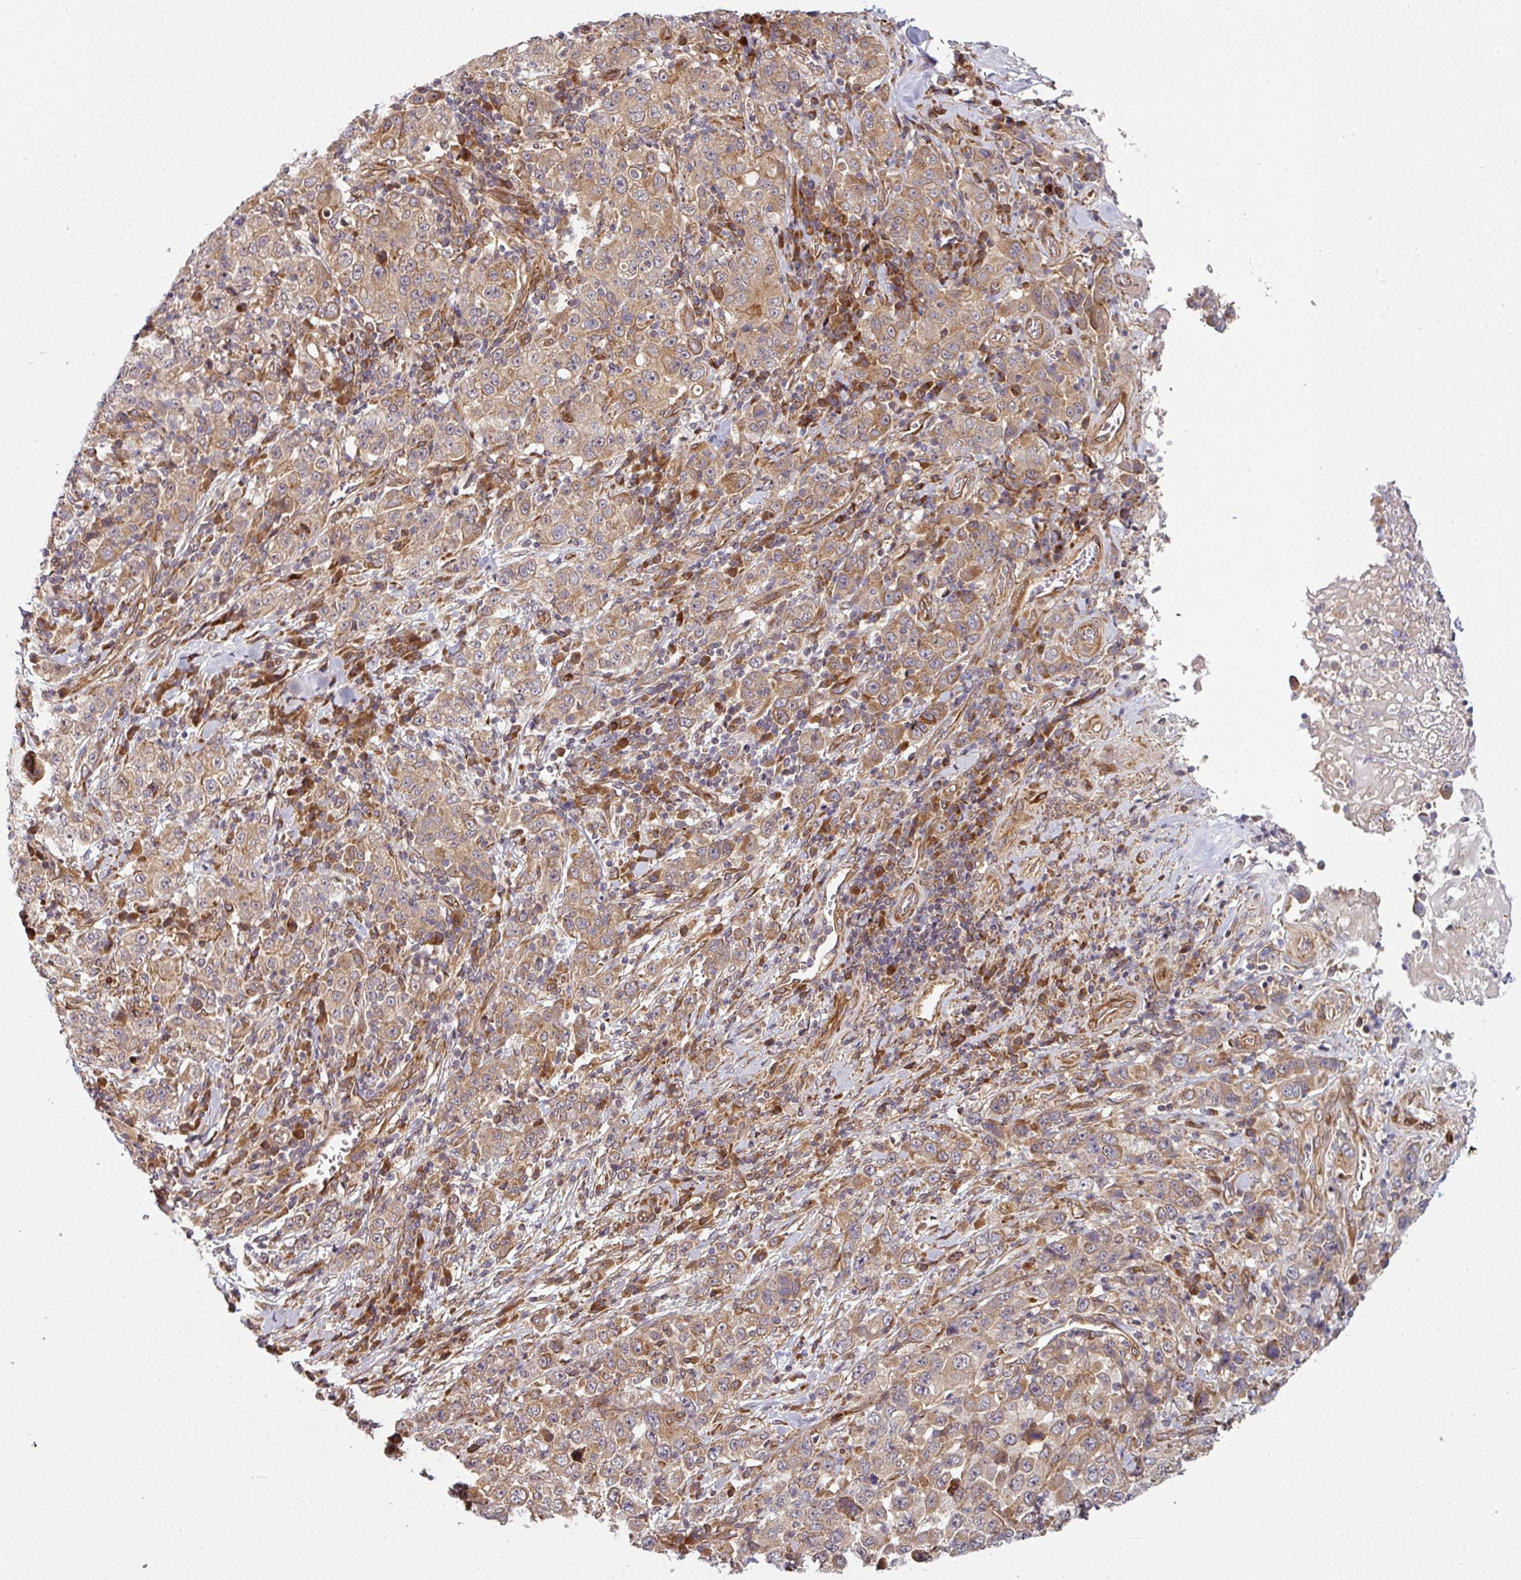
{"staining": {"intensity": "moderate", "quantity": ">75%", "location": "cytoplasmic/membranous"}, "tissue": "stomach cancer", "cell_type": "Tumor cells", "image_type": "cancer", "snomed": [{"axis": "morphology", "description": "Normal tissue, NOS"}, {"axis": "morphology", "description": "Adenocarcinoma, NOS"}, {"axis": "topography", "description": "Stomach, upper"}, {"axis": "topography", "description": "Stomach"}], "caption": "A brown stain highlights moderate cytoplasmic/membranous positivity of a protein in human adenocarcinoma (stomach) tumor cells.", "gene": "RAB5A", "patient": {"sex": "male", "age": 59}}